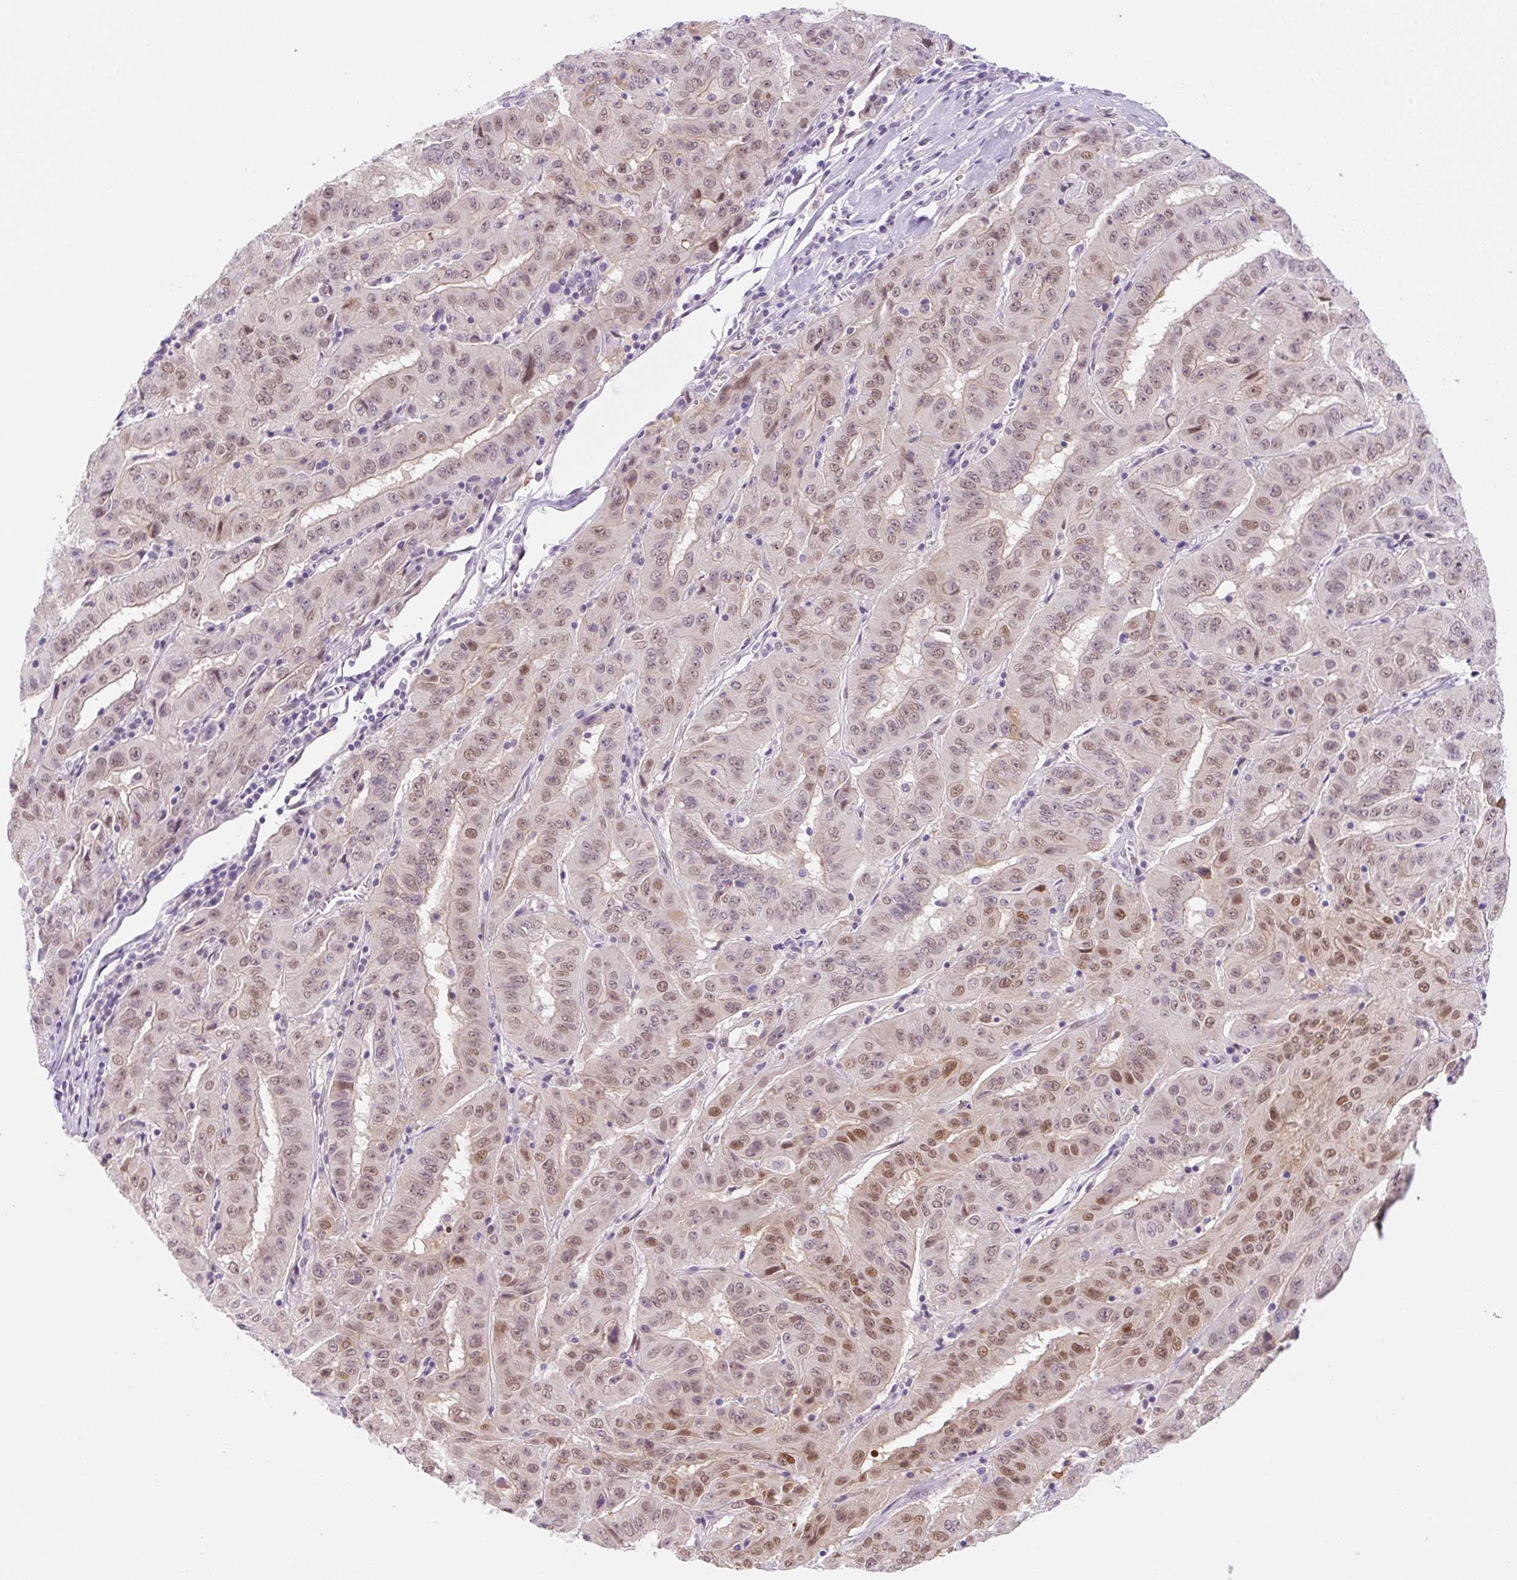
{"staining": {"intensity": "moderate", "quantity": ">75%", "location": "nuclear"}, "tissue": "pancreatic cancer", "cell_type": "Tumor cells", "image_type": "cancer", "snomed": [{"axis": "morphology", "description": "Adenocarcinoma, NOS"}, {"axis": "topography", "description": "Pancreas"}], "caption": "This is an image of IHC staining of pancreatic adenocarcinoma, which shows moderate expression in the nuclear of tumor cells.", "gene": "SYNE3", "patient": {"sex": "male", "age": 63}}